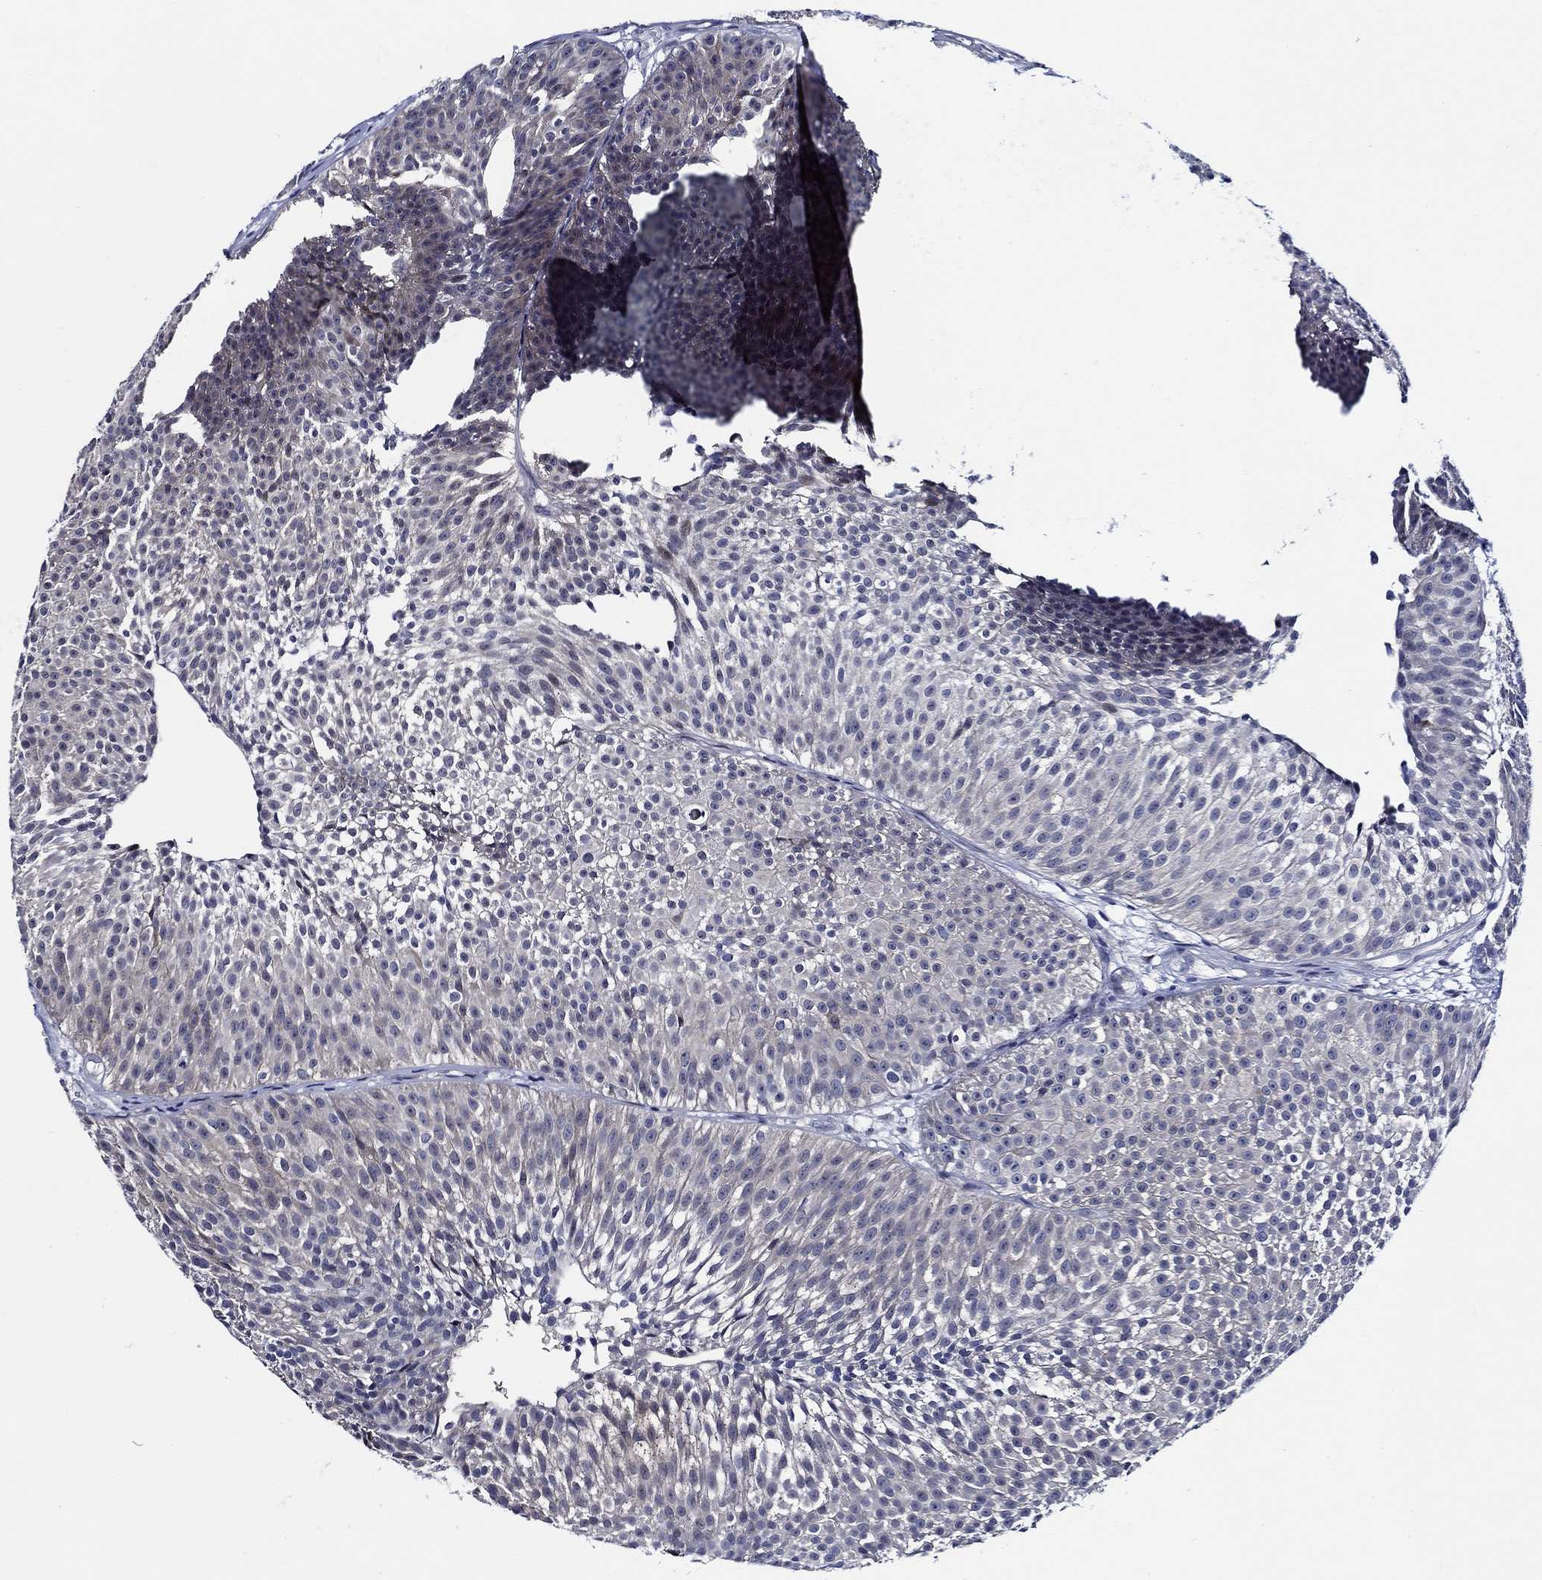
{"staining": {"intensity": "negative", "quantity": "none", "location": "none"}, "tissue": "urothelial cancer", "cell_type": "Tumor cells", "image_type": "cancer", "snomed": [{"axis": "morphology", "description": "Urothelial carcinoma, Low grade"}, {"axis": "topography", "description": "Urinary bladder"}], "caption": "High power microscopy photomicrograph of an IHC histopathology image of urothelial carcinoma (low-grade), revealing no significant staining in tumor cells.", "gene": "C8orf48", "patient": {"sex": "male", "age": 63}}